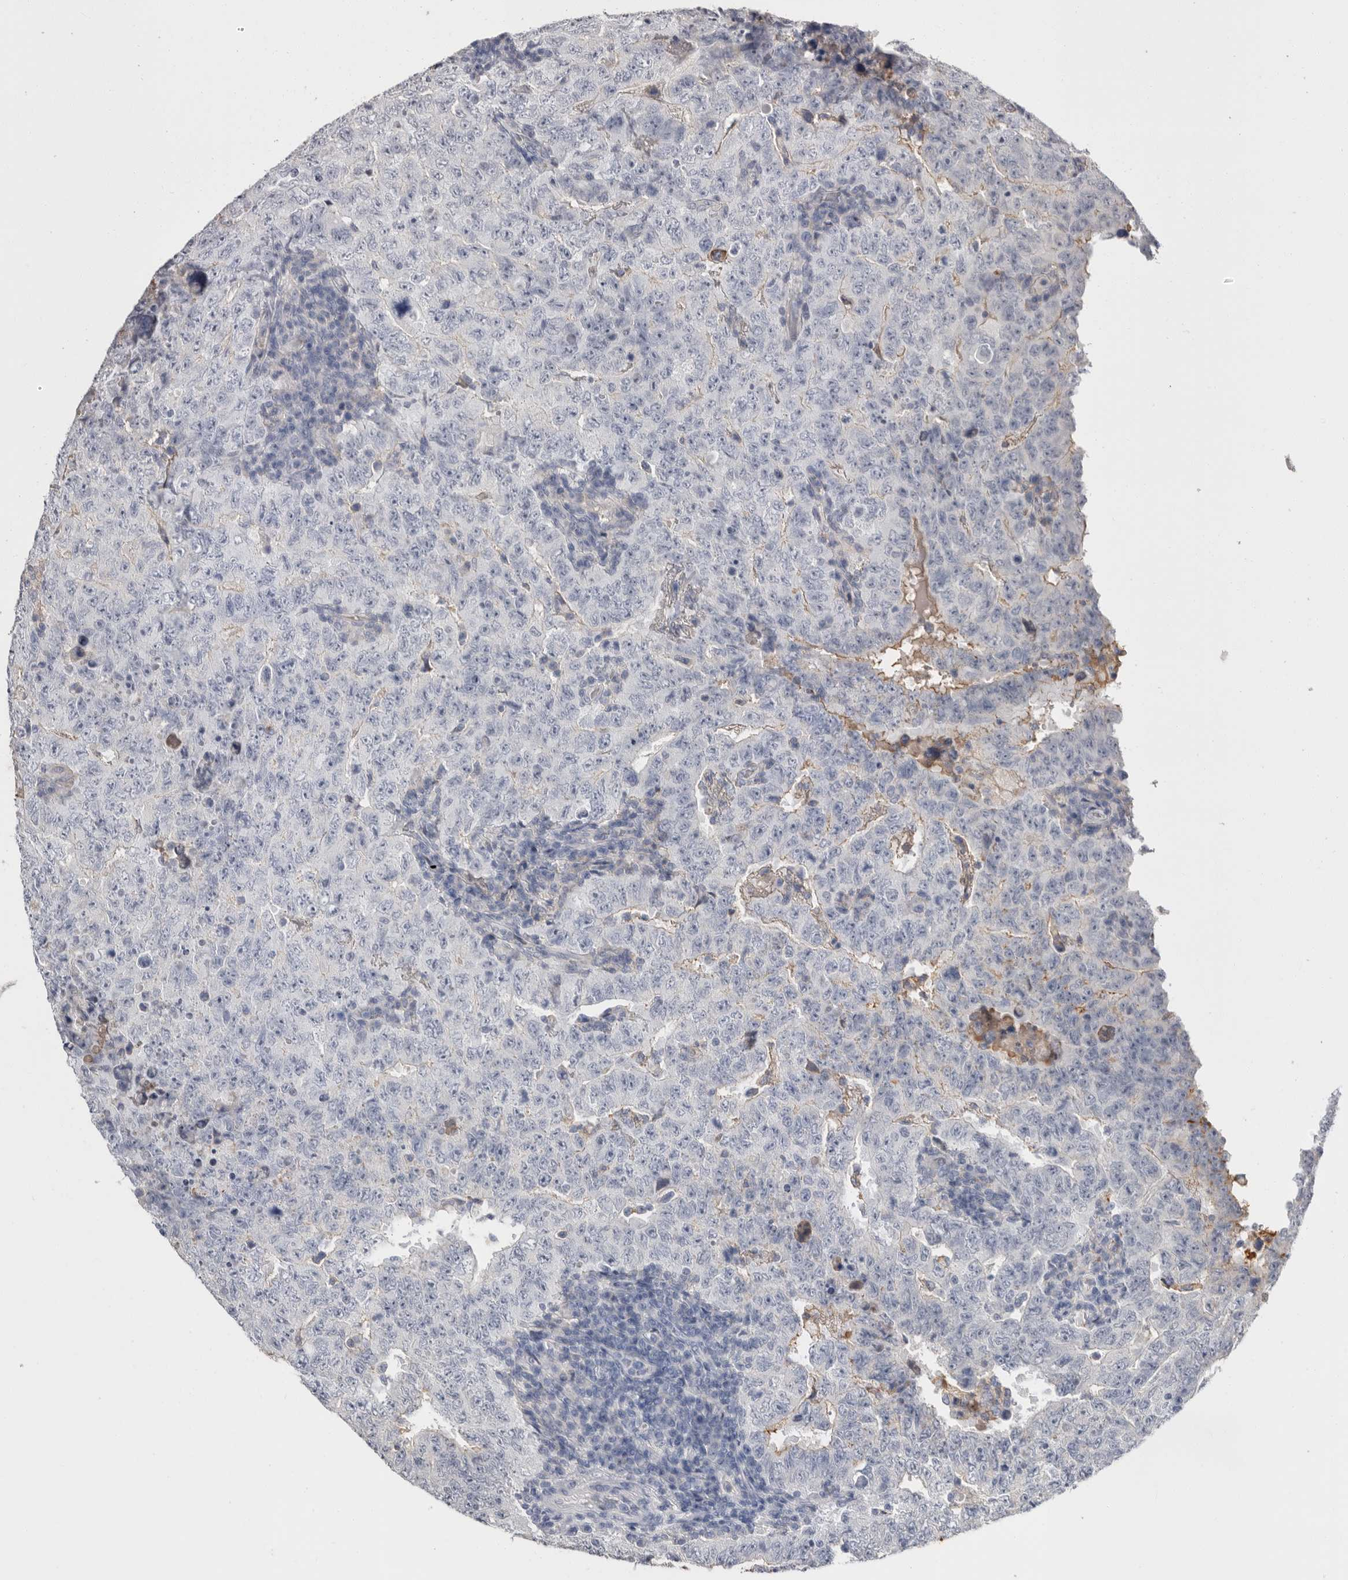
{"staining": {"intensity": "negative", "quantity": "none", "location": "none"}, "tissue": "testis cancer", "cell_type": "Tumor cells", "image_type": "cancer", "snomed": [{"axis": "morphology", "description": "Carcinoma, Embryonal, NOS"}, {"axis": "topography", "description": "Testis"}], "caption": "This is a micrograph of immunohistochemistry staining of embryonal carcinoma (testis), which shows no expression in tumor cells.", "gene": "APOA2", "patient": {"sex": "male", "age": 26}}